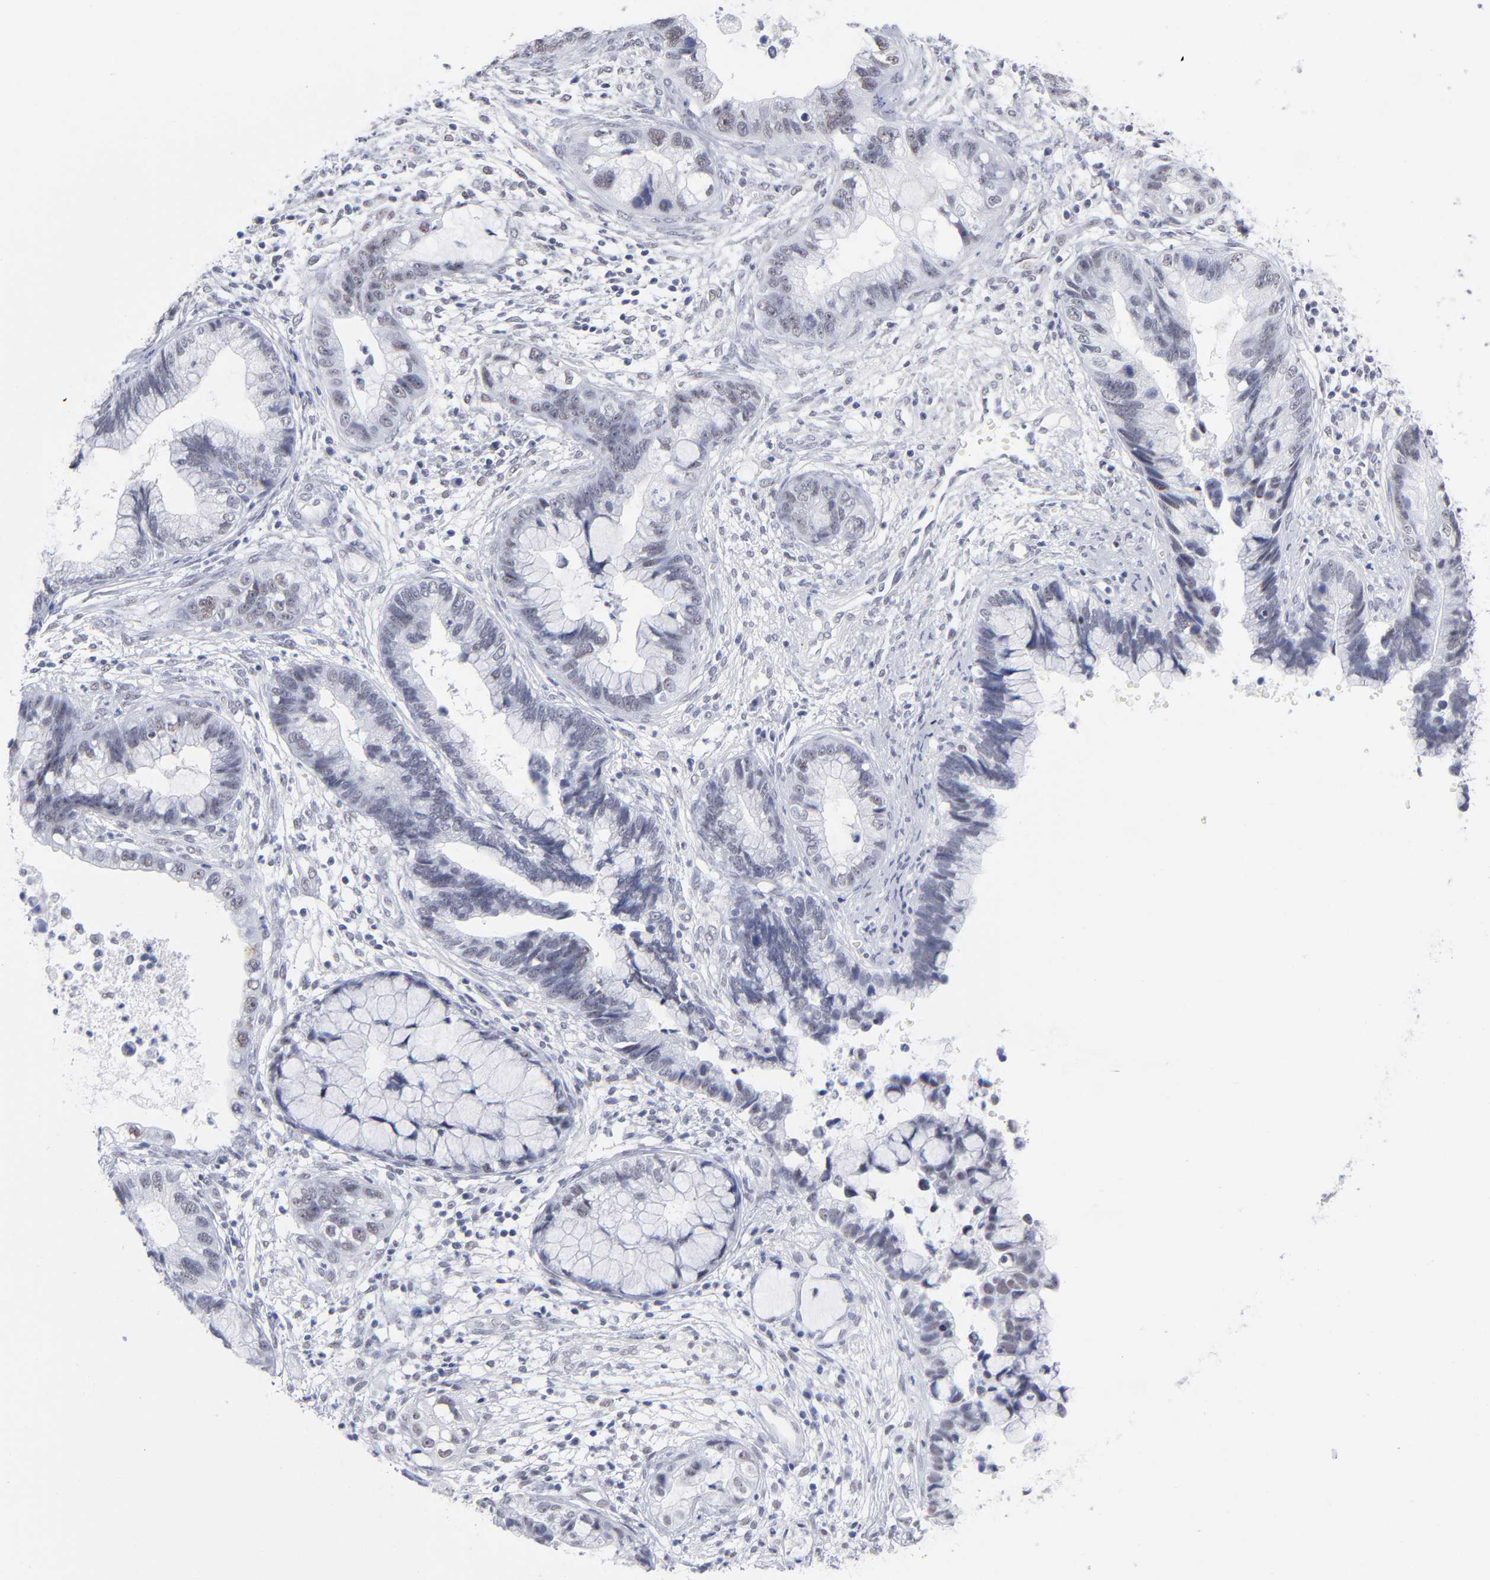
{"staining": {"intensity": "weak", "quantity": "<25%", "location": "nuclear"}, "tissue": "cervical cancer", "cell_type": "Tumor cells", "image_type": "cancer", "snomed": [{"axis": "morphology", "description": "Adenocarcinoma, NOS"}, {"axis": "topography", "description": "Cervix"}], "caption": "Immunohistochemistry (IHC) photomicrograph of neoplastic tissue: human cervical cancer stained with DAB (3,3'-diaminobenzidine) demonstrates no significant protein staining in tumor cells. (DAB (3,3'-diaminobenzidine) immunohistochemistry visualized using brightfield microscopy, high magnification).", "gene": "SNRPB", "patient": {"sex": "female", "age": 44}}